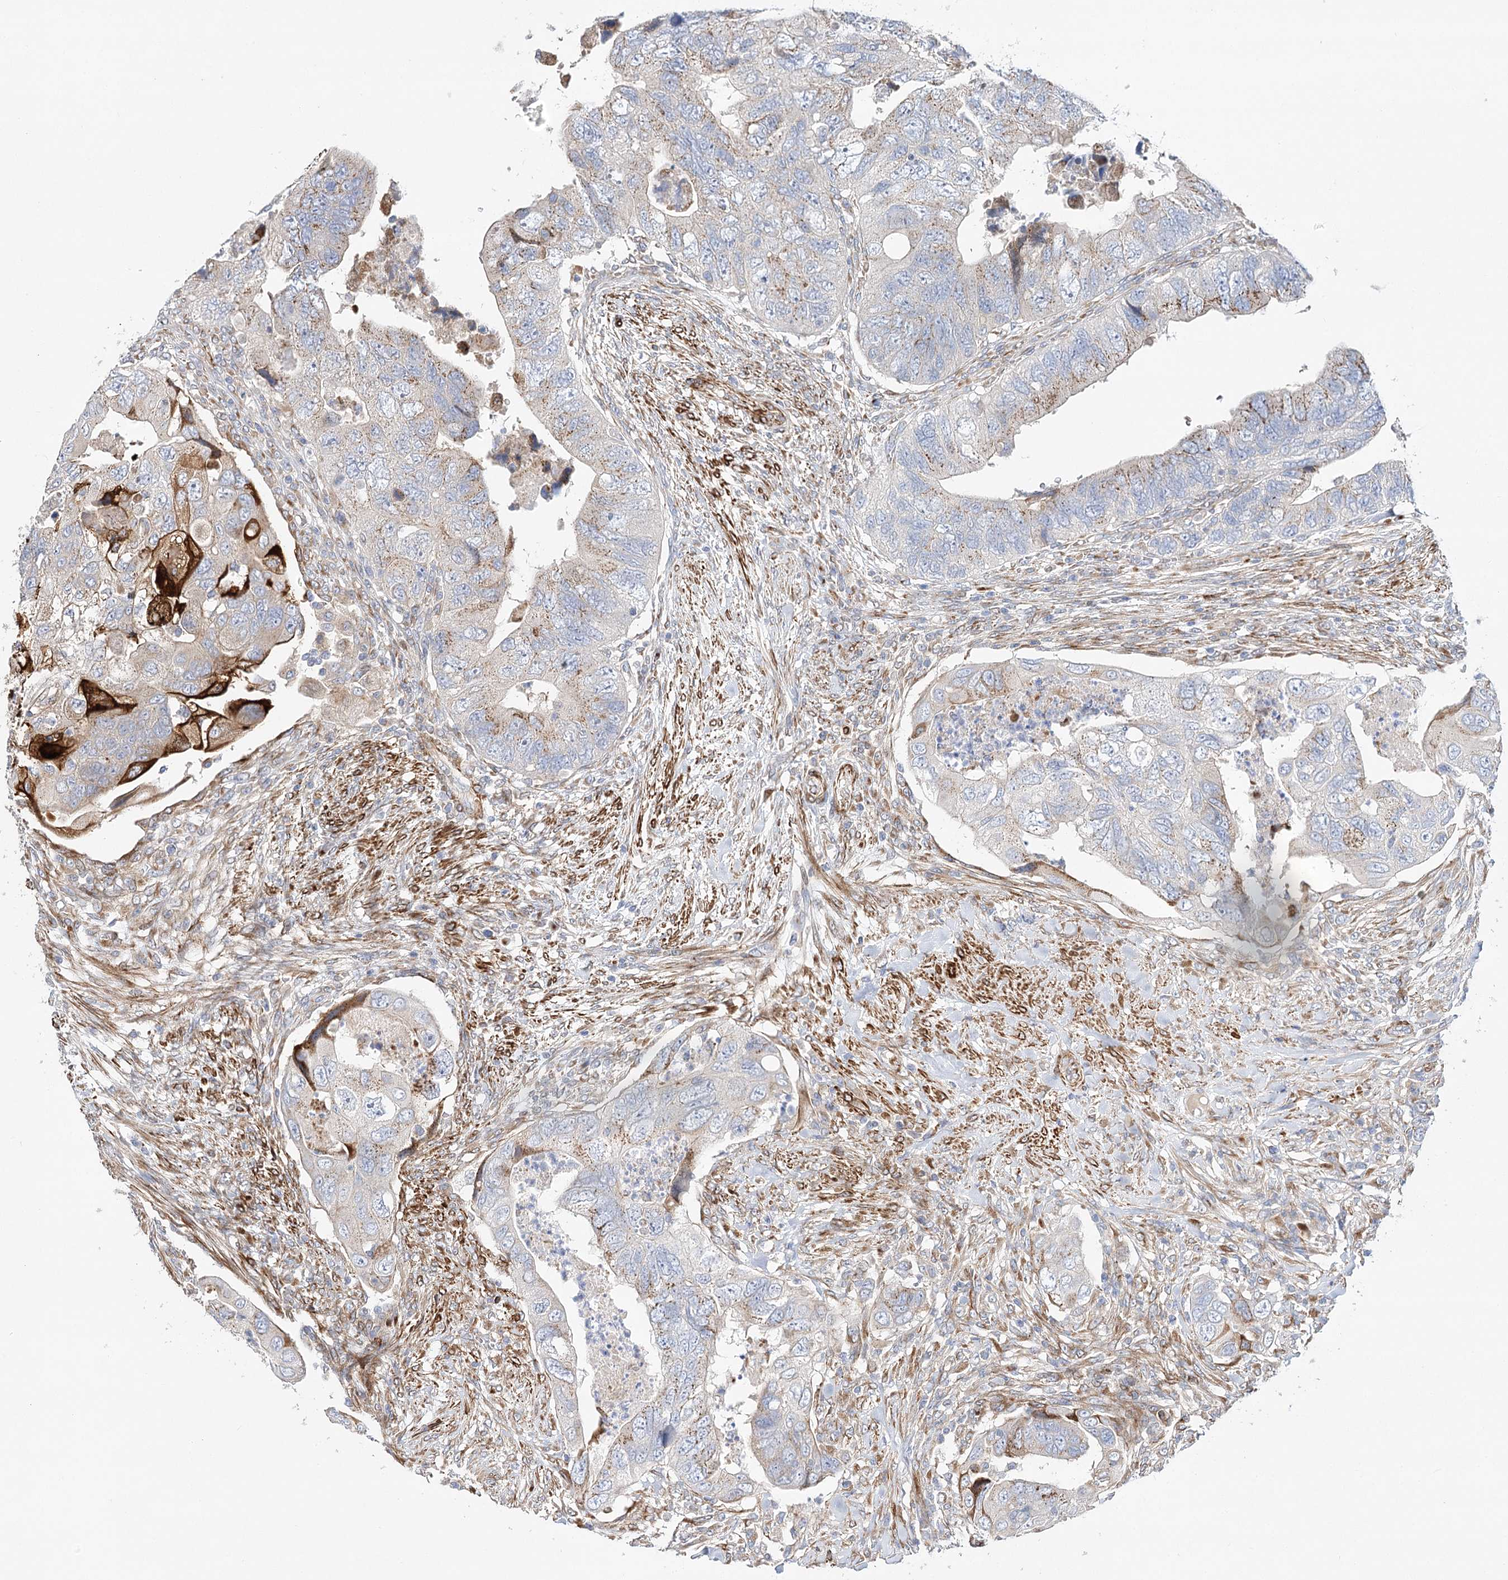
{"staining": {"intensity": "strong", "quantity": "<25%", "location": "cytoplasmic/membranous"}, "tissue": "colorectal cancer", "cell_type": "Tumor cells", "image_type": "cancer", "snomed": [{"axis": "morphology", "description": "Adenocarcinoma, NOS"}, {"axis": "topography", "description": "Rectum"}], "caption": "Strong cytoplasmic/membranous positivity for a protein is seen in approximately <25% of tumor cells of colorectal adenocarcinoma using immunohistochemistry.", "gene": "ABRAXAS2", "patient": {"sex": "male", "age": 63}}